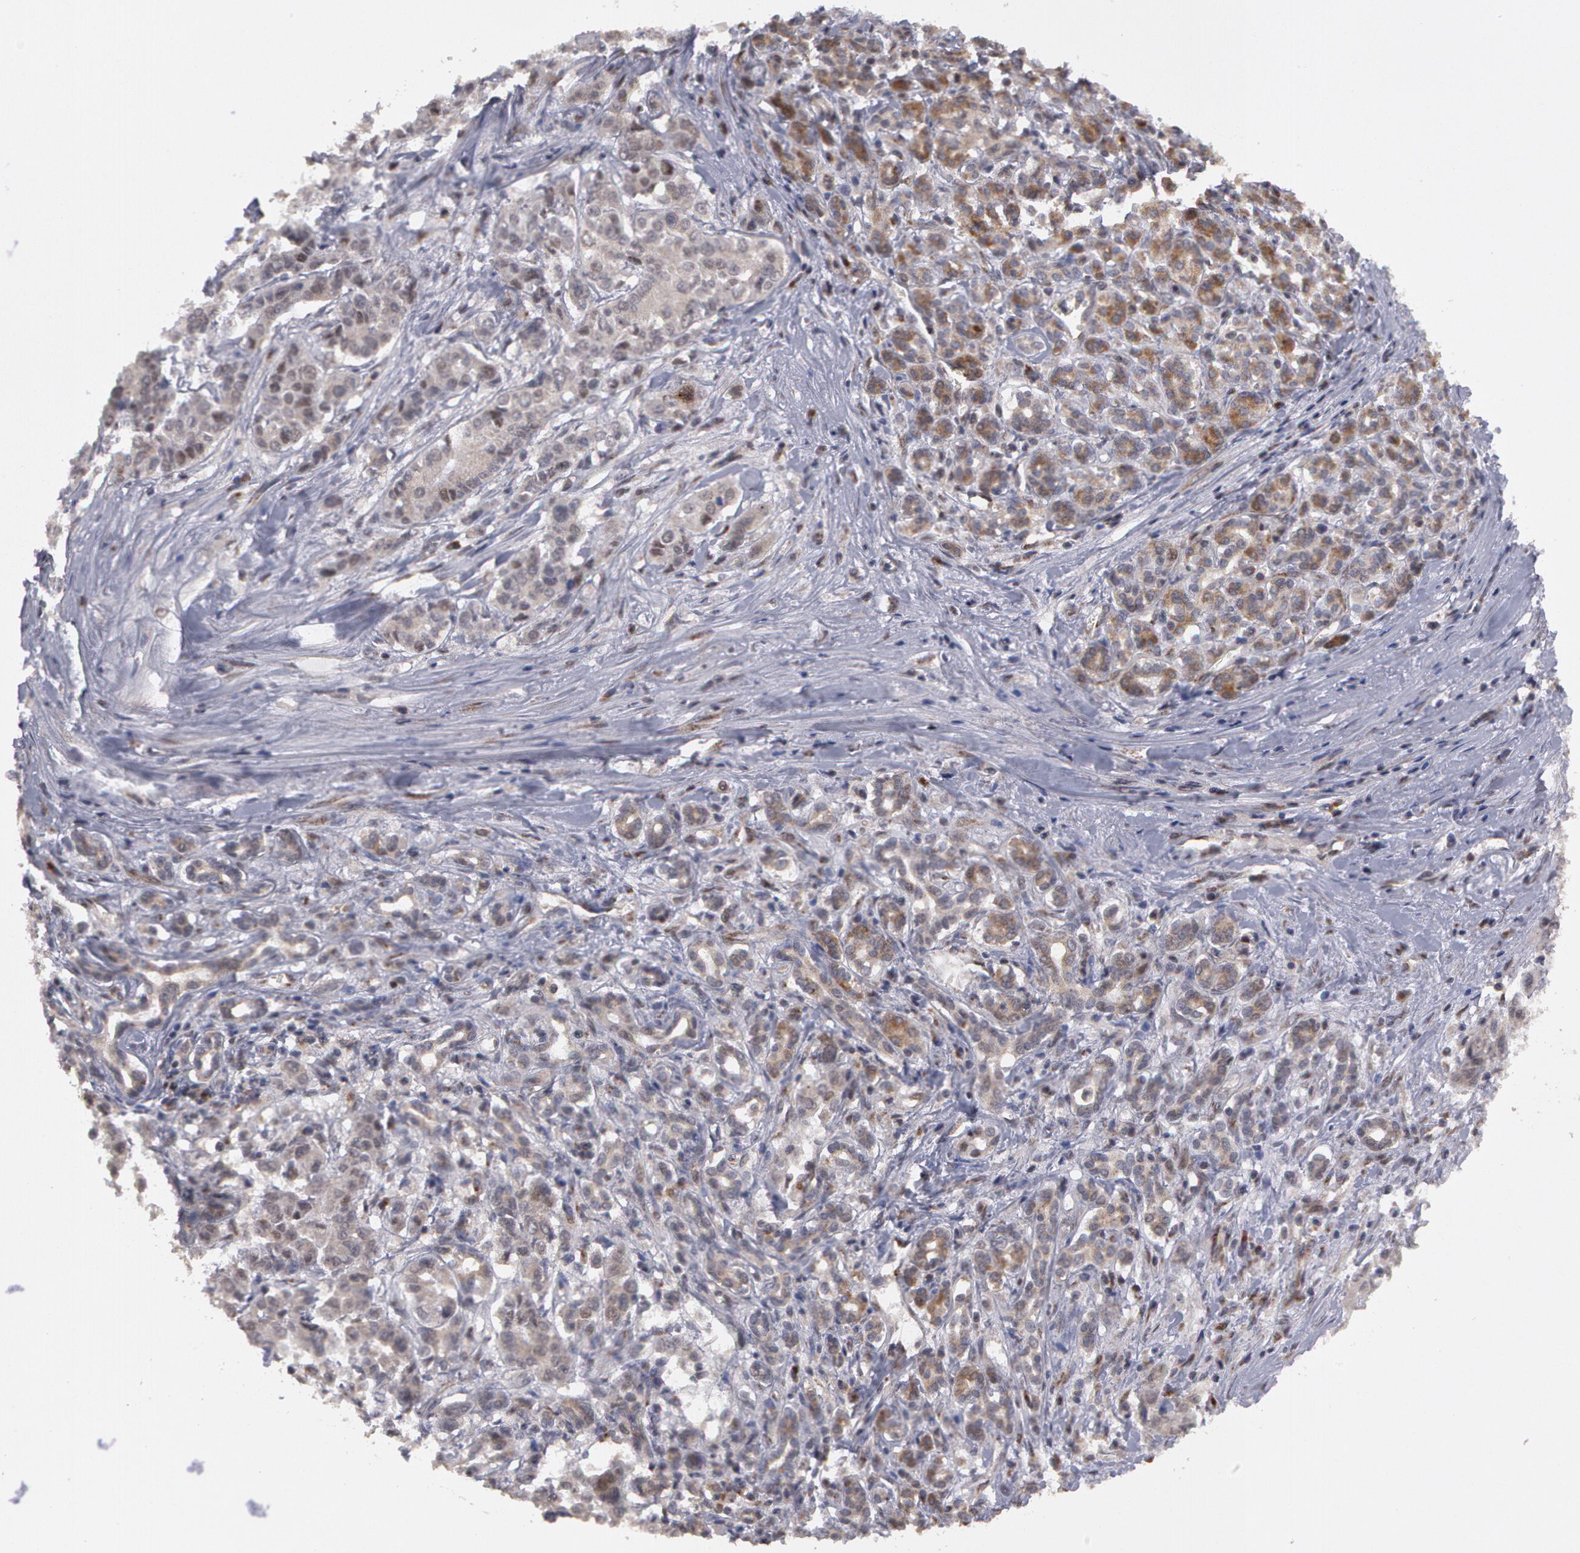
{"staining": {"intensity": "negative", "quantity": "none", "location": "none"}, "tissue": "pancreatic cancer", "cell_type": "Tumor cells", "image_type": "cancer", "snomed": [{"axis": "morphology", "description": "Adenocarcinoma, NOS"}, {"axis": "topography", "description": "Pancreas"}], "caption": "The histopathology image shows no staining of tumor cells in pancreatic adenocarcinoma. Nuclei are stained in blue.", "gene": "STX5", "patient": {"sex": "female", "age": 52}}